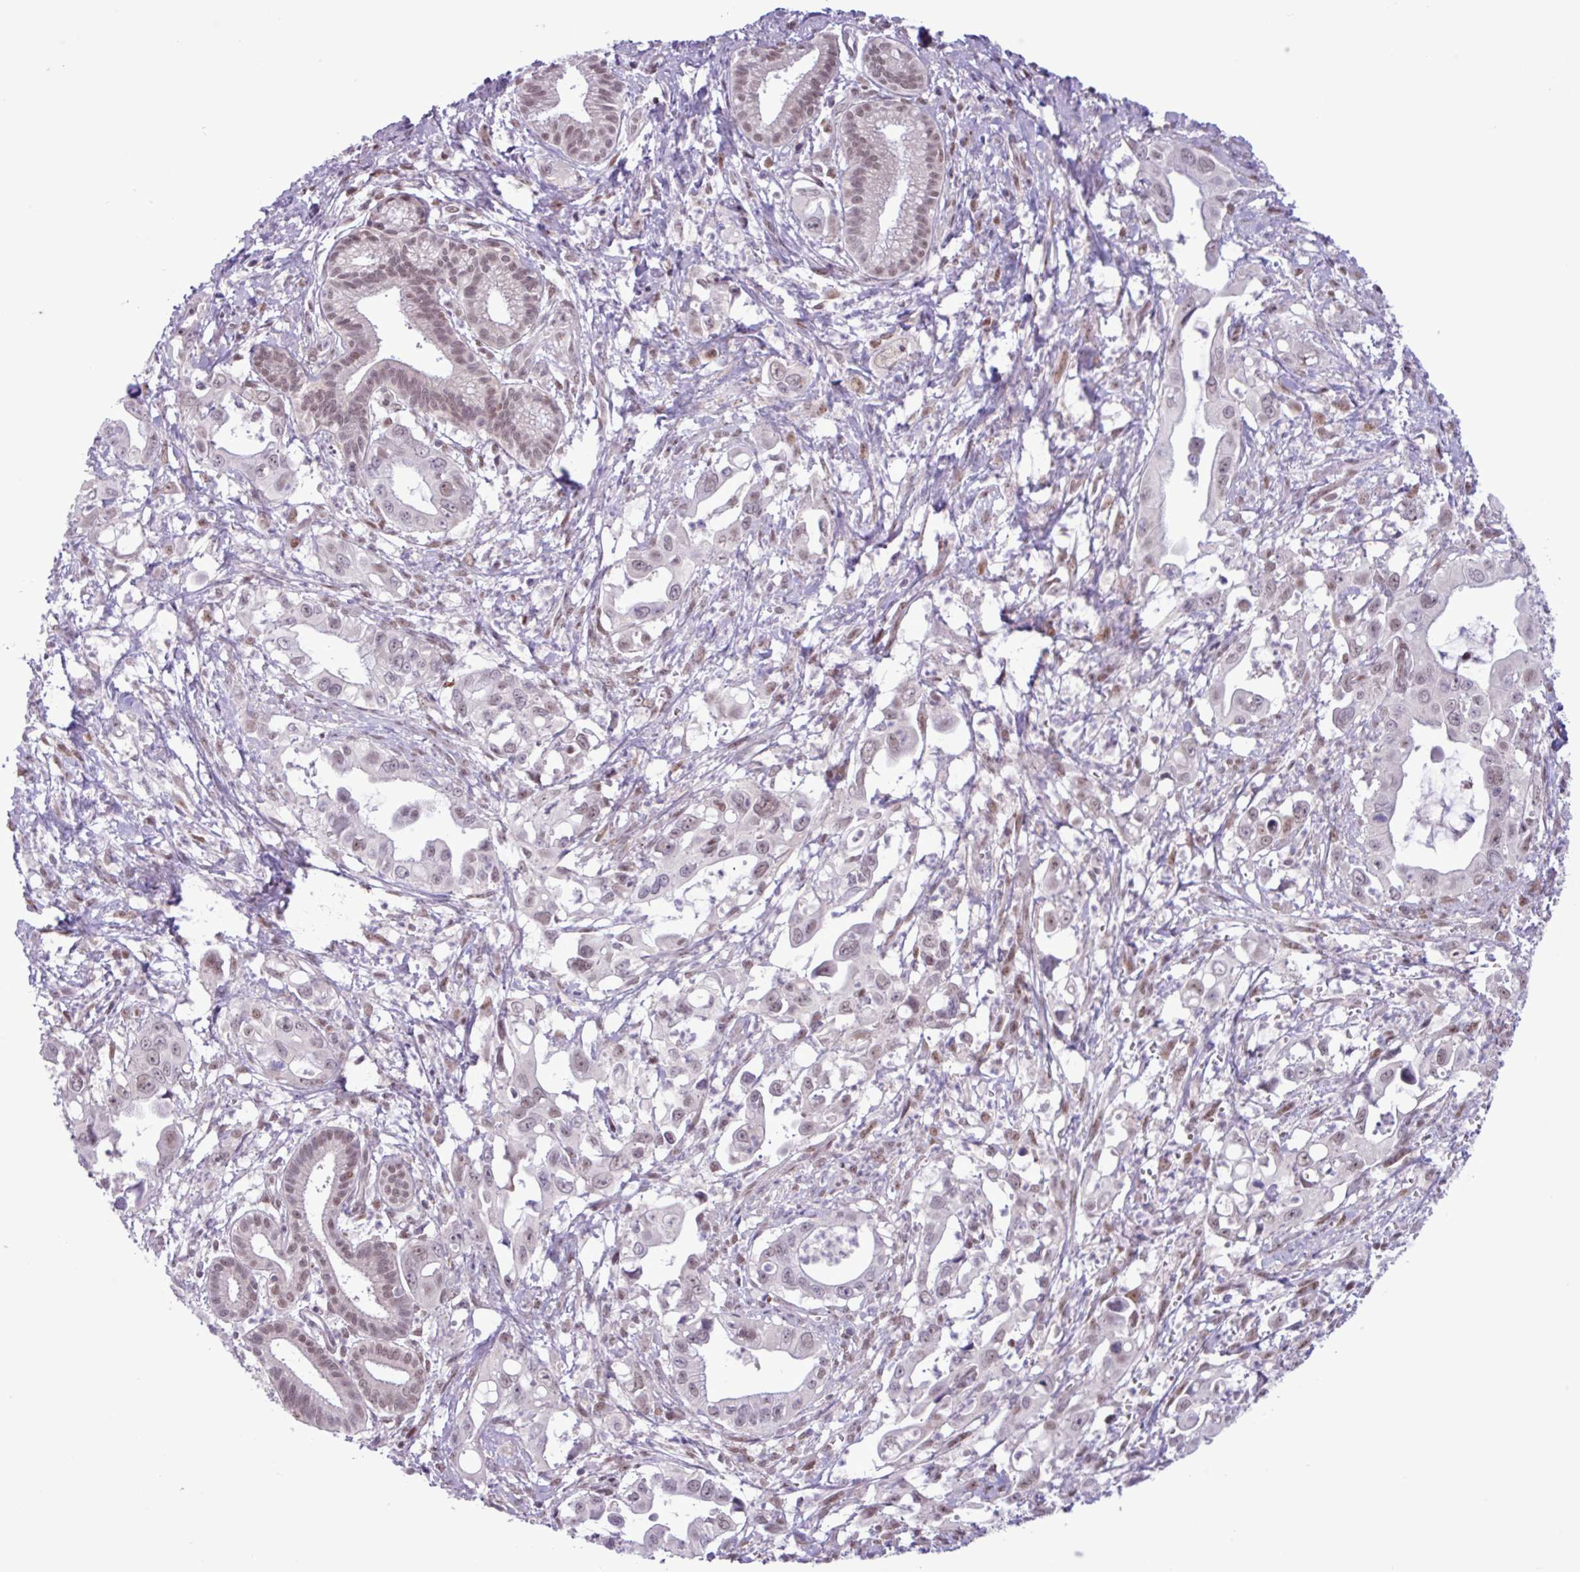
{"staining": {"intensity": "weak", "quantity": ">75%", "location": "nuclear"}, "tissue": "pancreatic cancer", "cell_type": "Tumor cells", "image_type": "cancer", "snomed": [{"axis": "morphology", "description": "Adenocarcinoma, NOS"}, {"axis": "topography", "description": "Pancreas"}], "caption": "Adenocarcinoma (pancreatic) tissue displays weak nuclear staining in approximately >75% of tumor cells", "gene": "NOTCH2", "patient": {"sex": "male", "age": 61}}